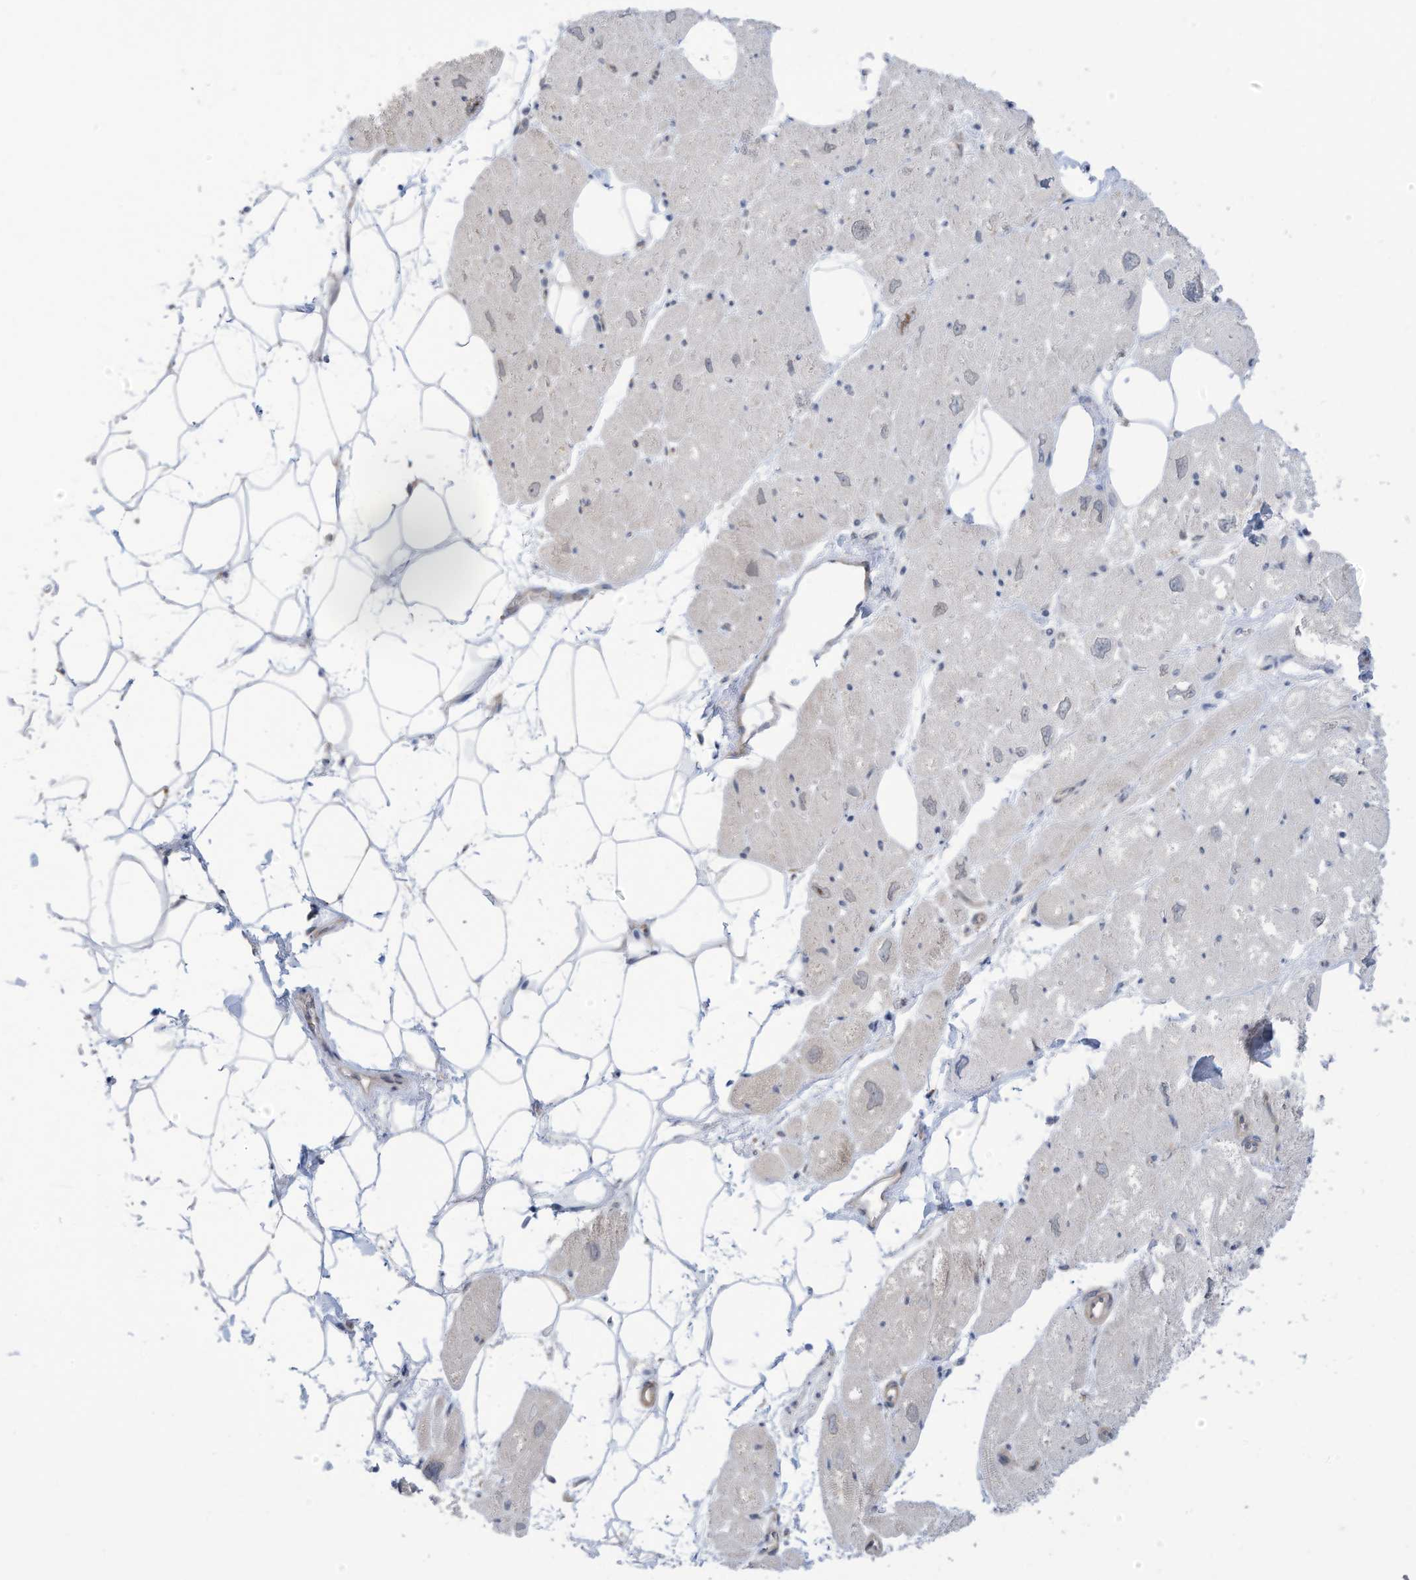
{"staining": {"intensity": "weak", "quantity": "<25%", "location": "cytoplasmic/membranous"}, "tissue": "heart muscle", "cell_type": "Cardiomyocytes", "image_type": "normal", "snomed": [{"axis": "morphology", "description": "Normal tissue, NOS"}, {"axis": "topography", "description": "Heart"}], "caption": "High power microscopy micrograph of an immunohistochemistry (IHC) micrograph of unremarkable heart muscle, revealing no significant expression in cardiomyocytes. (DAB immunohistochemistry, high magnification).", "gene": "ZNF292", "patient": {"sex": "male", "age": 50}}